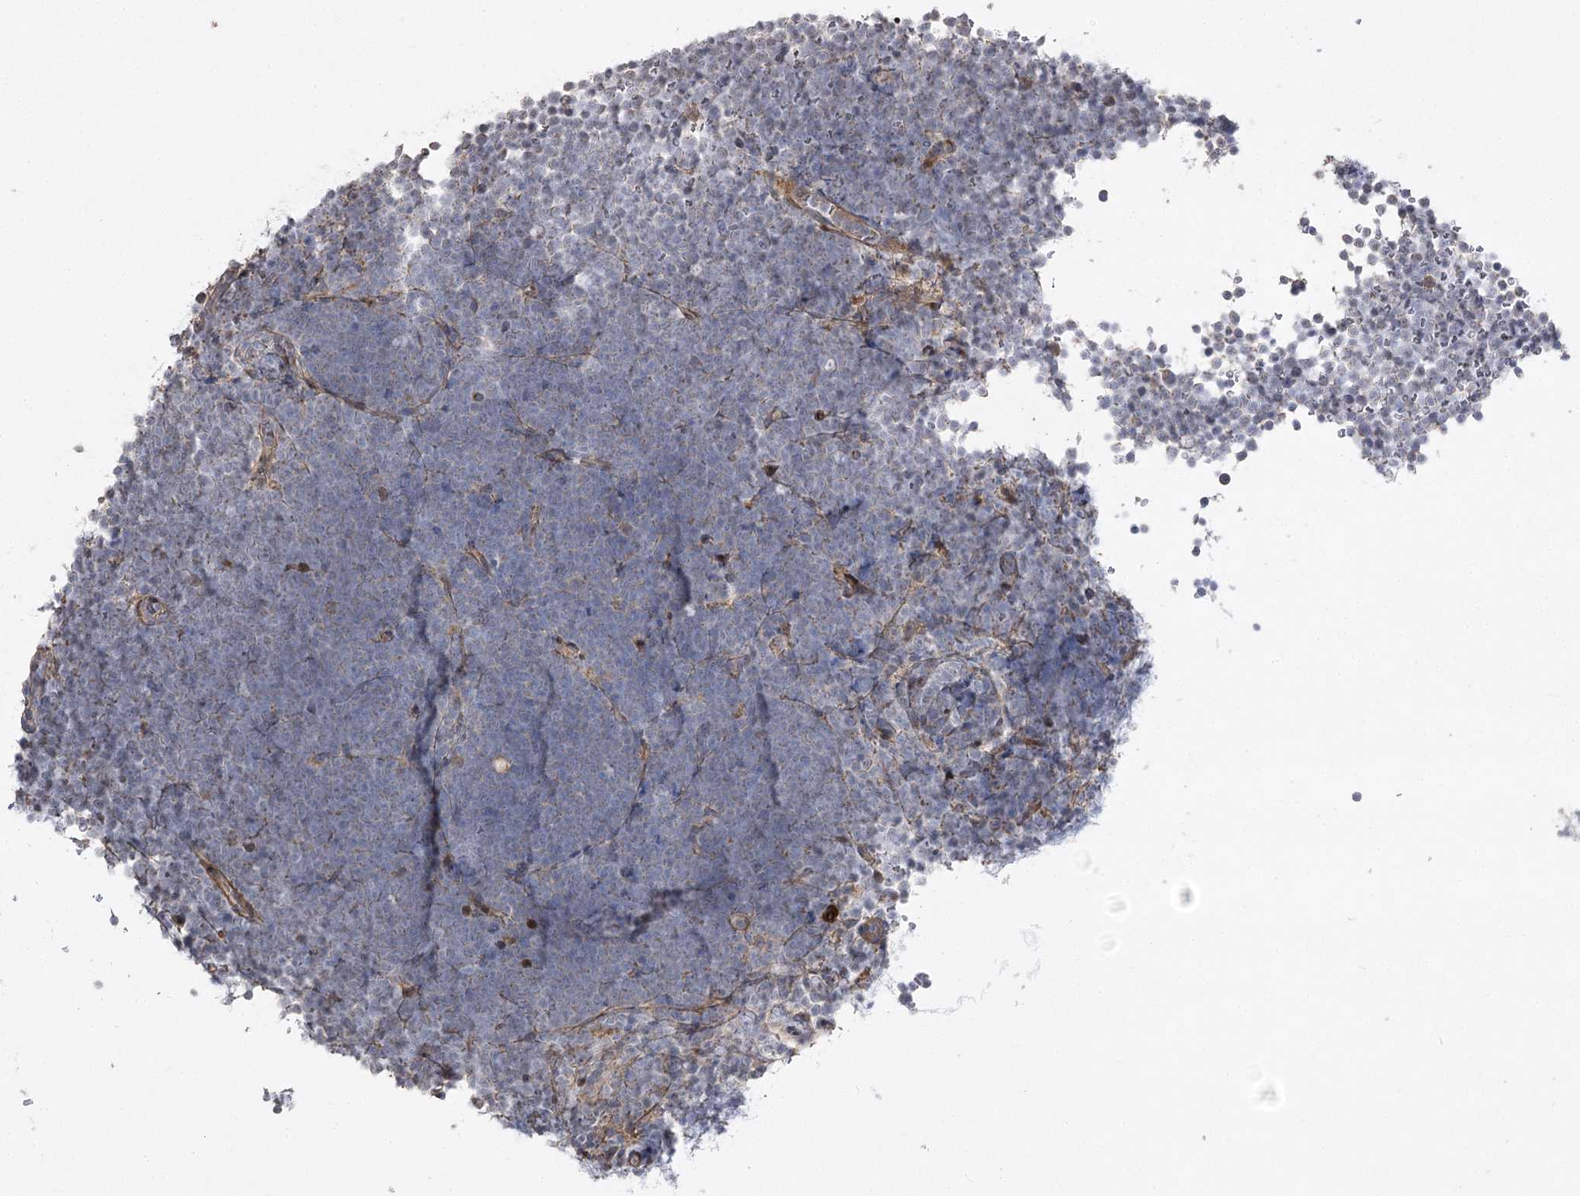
{"staining": {"intensity": "negative", "quantity": "none", "location": "none"}, "tissue": "lymphoma", "cell_type": "Tumor cells", "image_type": "cancer", "snomed": [{"axis": "morphology", "description": "Malignant lymphoma, non-Hodgkin's type, High grade"}, {"axis": "topography", "description": "Lymph node"}], "caption": "There is no significant staining in tumor cells of lymphoma. (DAB (3,3'-diaminobenzidine) immunohistochemistry (IHC), high magnification).", "gene": "OBSL1", "patient": {"sex": "male", "age": 13}}